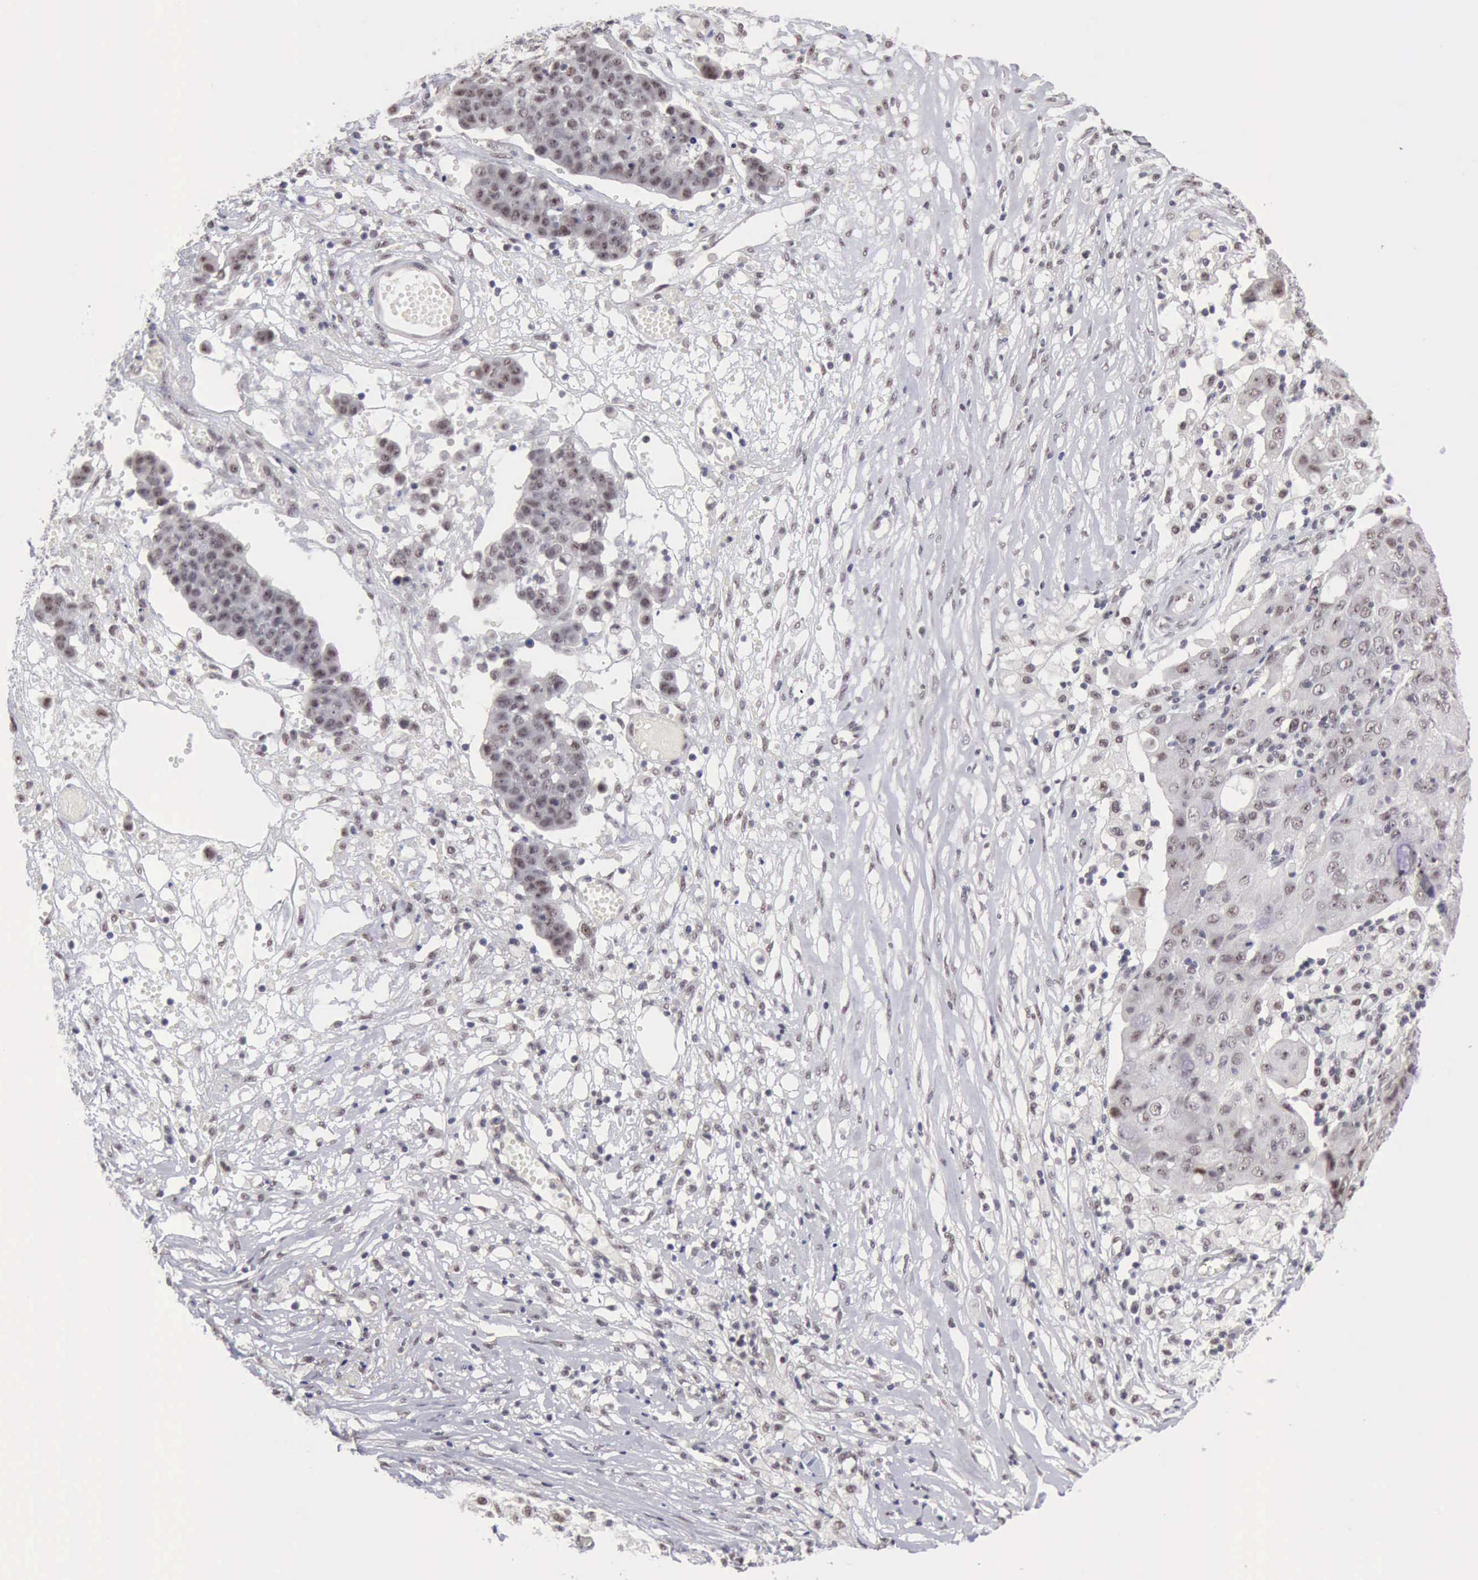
{"staining": {"intensity": "weak", "quantity": "<25%", "location": "nuclear"}, "tissue": "ovarian cancer", "cell_type": "Tumor cells", "image_type": "cancer", "snomed": [{"axis": "morphology", "description": "Carcinoma, endometroid"}, {"axis": "topography", "description": "Ovary"}], "caption": "IHC histopathology image of neoplastic tissue: human ovarian cancer (endometroid carcinoma) stained with DAB exhibits no significant protein staining in tumor cells. (DAB immunohistochemistry with hematoxylin counter stain).", "gene": "TAF1", "patient": {"sex": "female", "age": 42}}